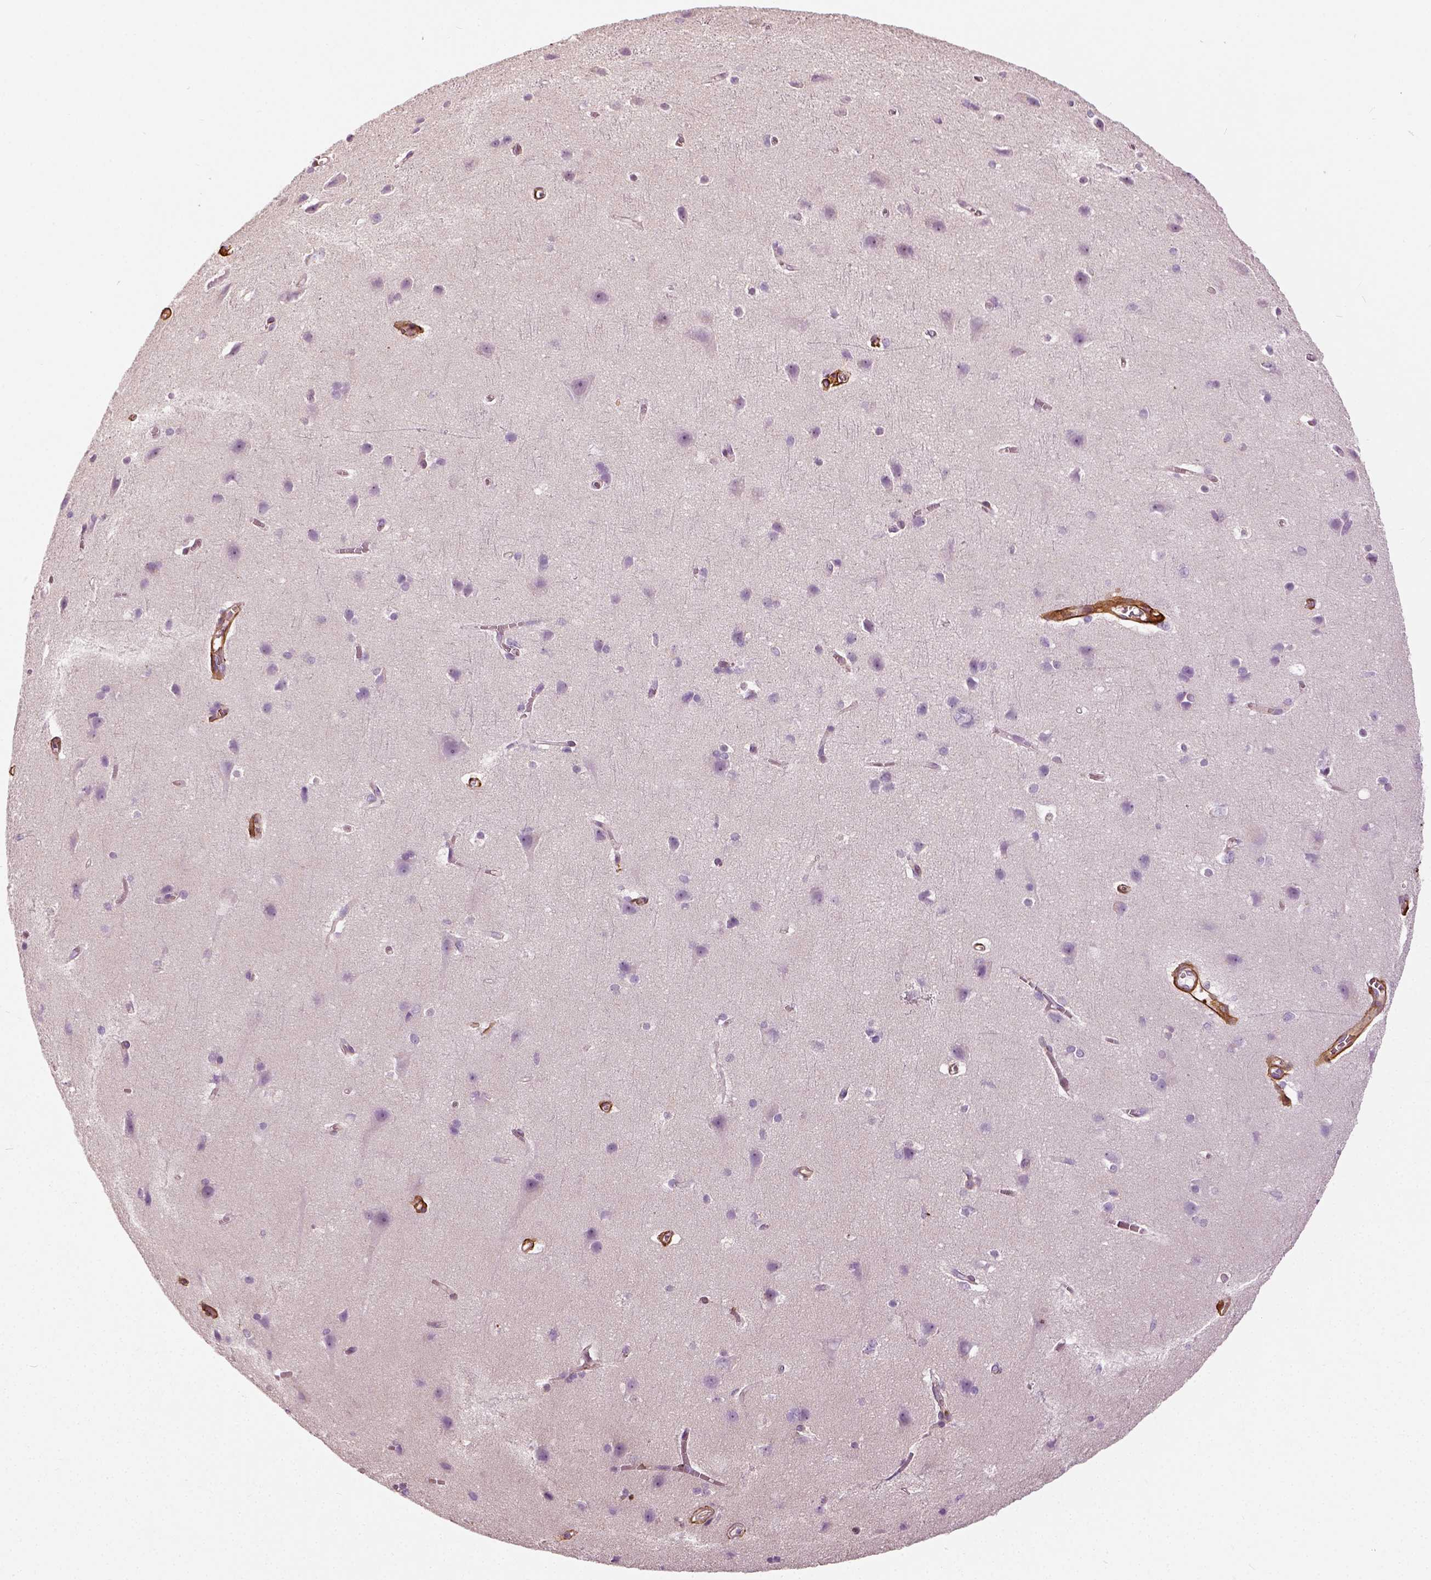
{"staining": {"intensity": "strong", "quantity": ">75%", "location": "cytoplasmic/membranous"}, "tissue": "cerebral cortex", "cell_type": "Endothelial cells", "image_type": "normal", "snomed": [{"axis": "morphology", "description": "Normal tissue, NOS"}, {"axis": "topography", "description": "Cerebral cortex"}], "caption": "A photomicrograph of human cerebral cortex stained for a protein reveals strong cytoplasmic/membranous brown staining in endothelial cells. Using DAB (3,3'-diaminobenzidine) (brown) and hematoxylin (blue) stains, captured at high magnification using brightfield microscopy.", "gene": "COL6A2", "patient": {"sex": "male", "age": 37}}